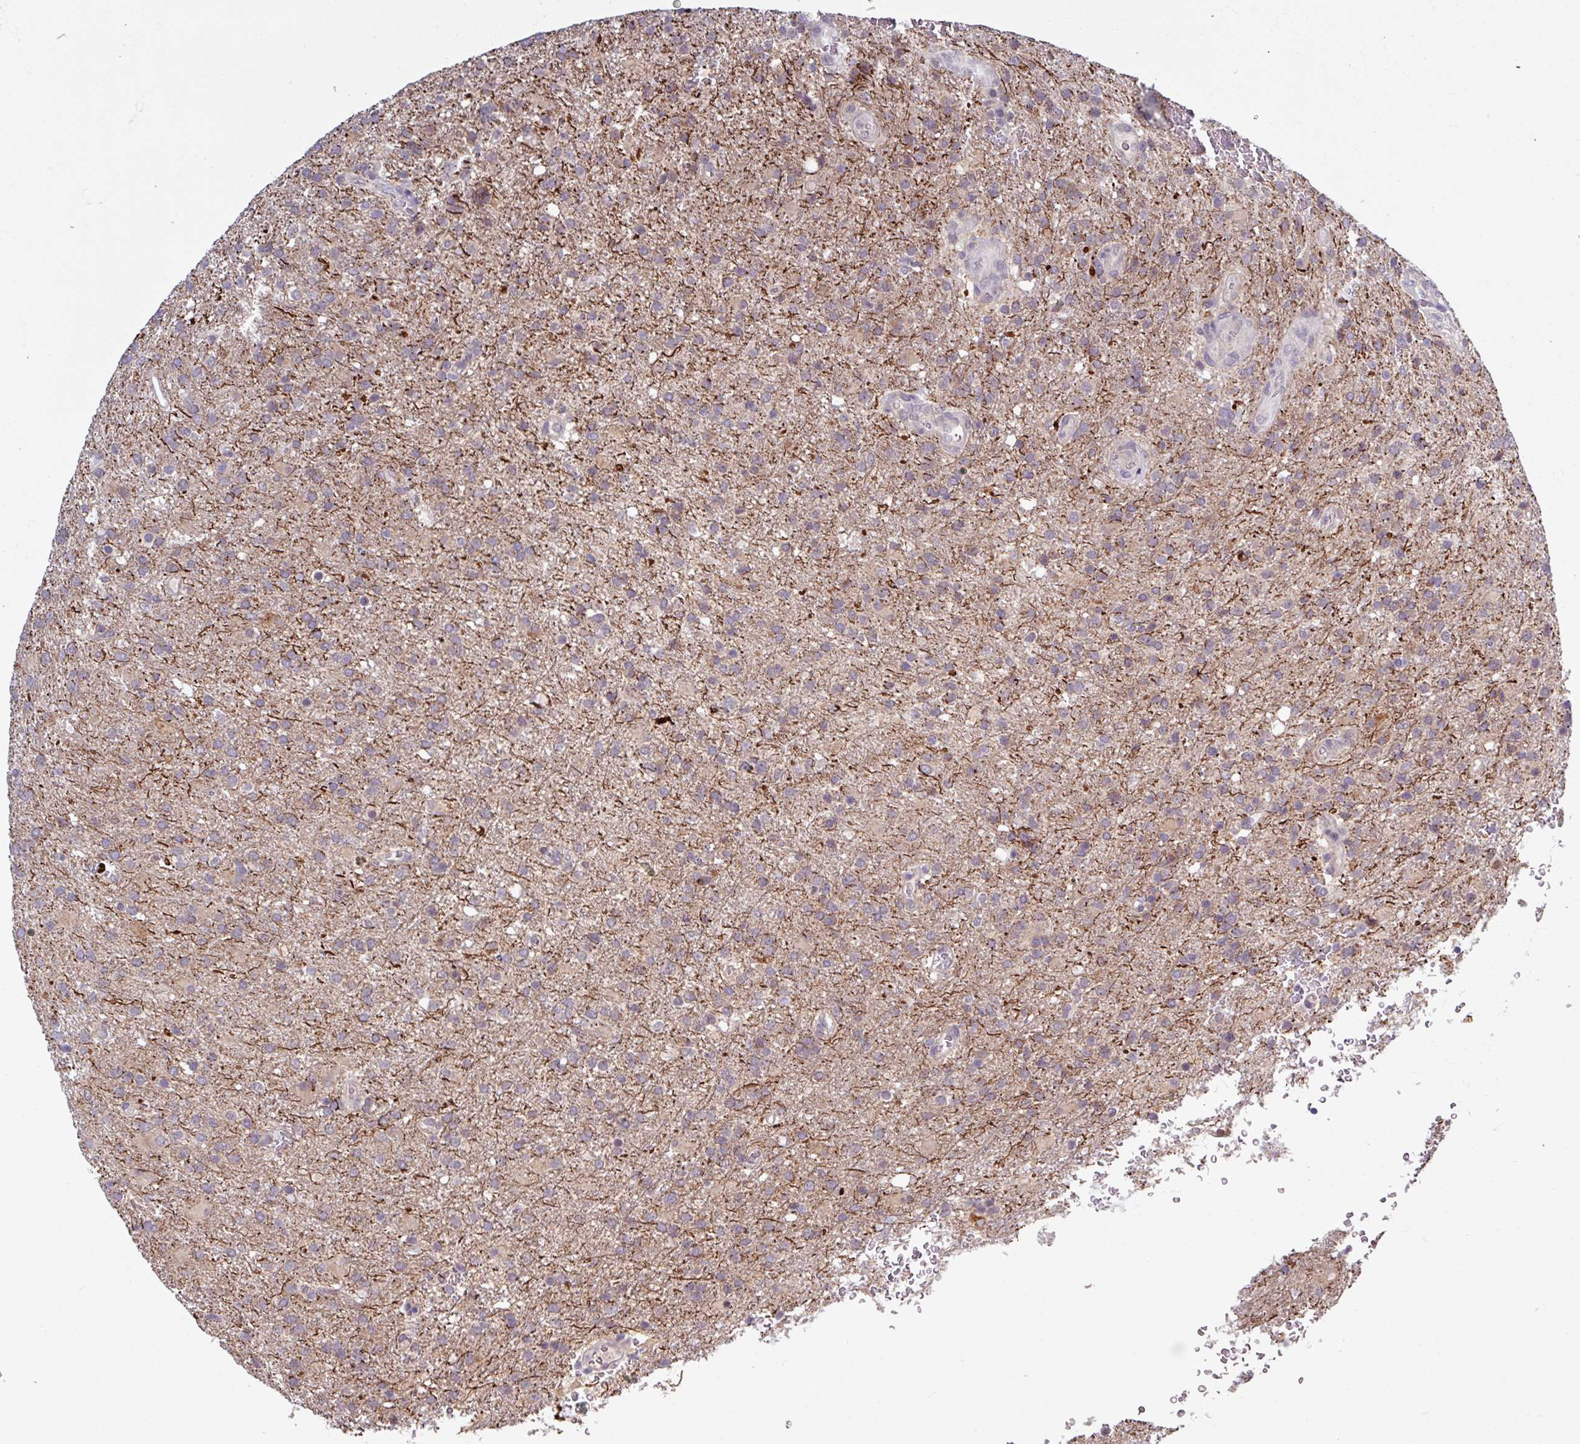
{"staining": {"intensity": "negative", "quantity": "none", "location": "none"}, "tissue": "glioma", "cell_type": "Tumor cells", "image_type": "cancer", "snomed": [{"axis": "morphology", "description": "Glioma, malignant, High grade"}, {"axis": "topography", "description": "Brain"}], "caption": "This is a micrograph of IHC staining of glioma, which shows no staining in tumor cells.", "gene": "OGFOD3", "patient": {"sex": "female", "age": 74}}